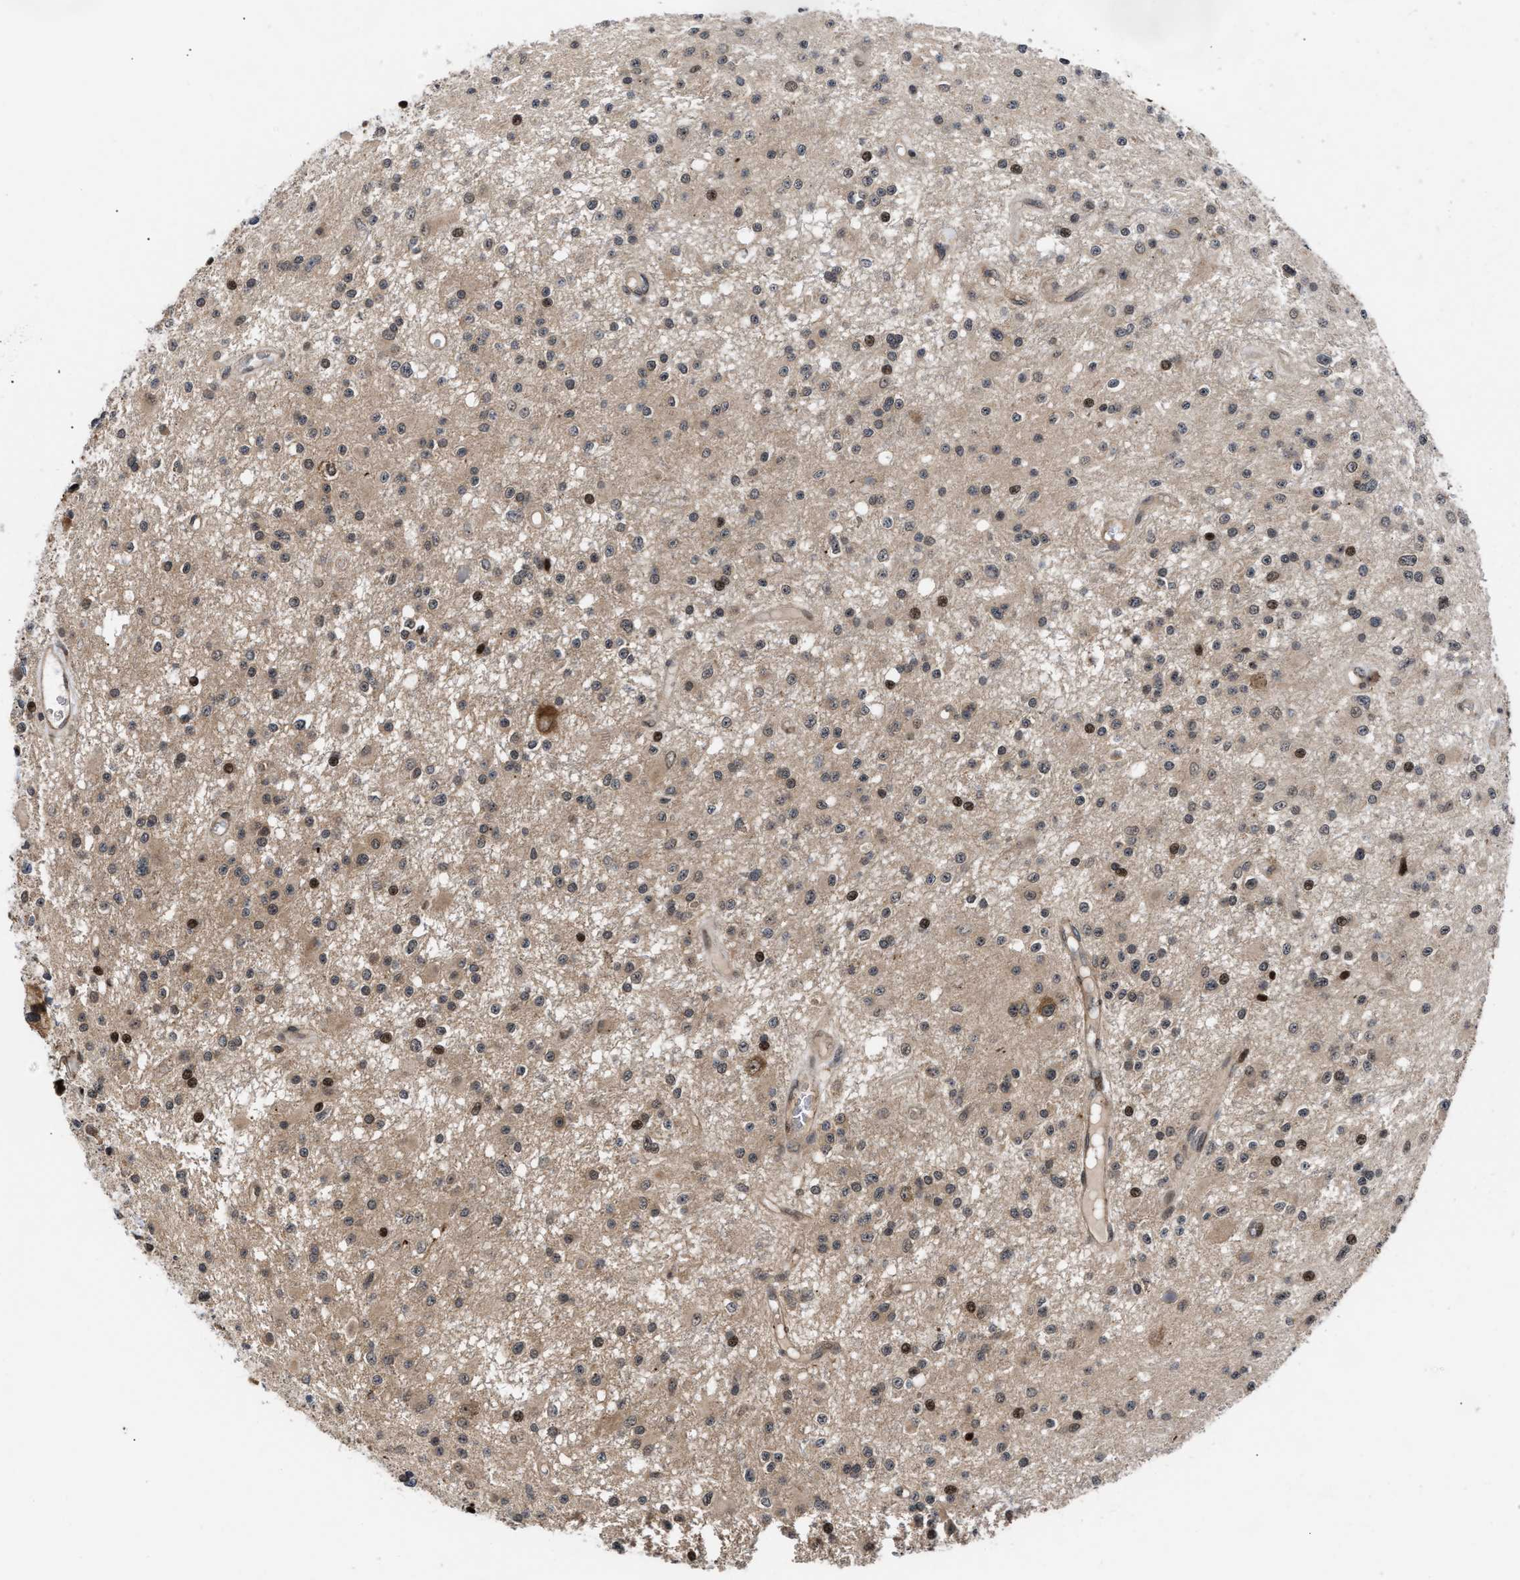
{"staining": {"intensity": "strong", "quantity": "<25%", "location": "cytoplasmic/membranous,nuclear"}, "tissue": "glioma", "cell_type": "Tumor cells", "image_type": "cancer", "snomed": [{"axis": "morphology", "description": "Glioma, malignant, Low grade"}, {"axis": "topography", "description": "Brain"}], "caption": "Malignant glioma (low-grade) stained for a protein (brown) shows strong cytoplasmic/membranous and nuclear positive positivity in about <25% of tumor cells.", "gene": "STAU2", "patient": {"sex": "male", "age": 58}}